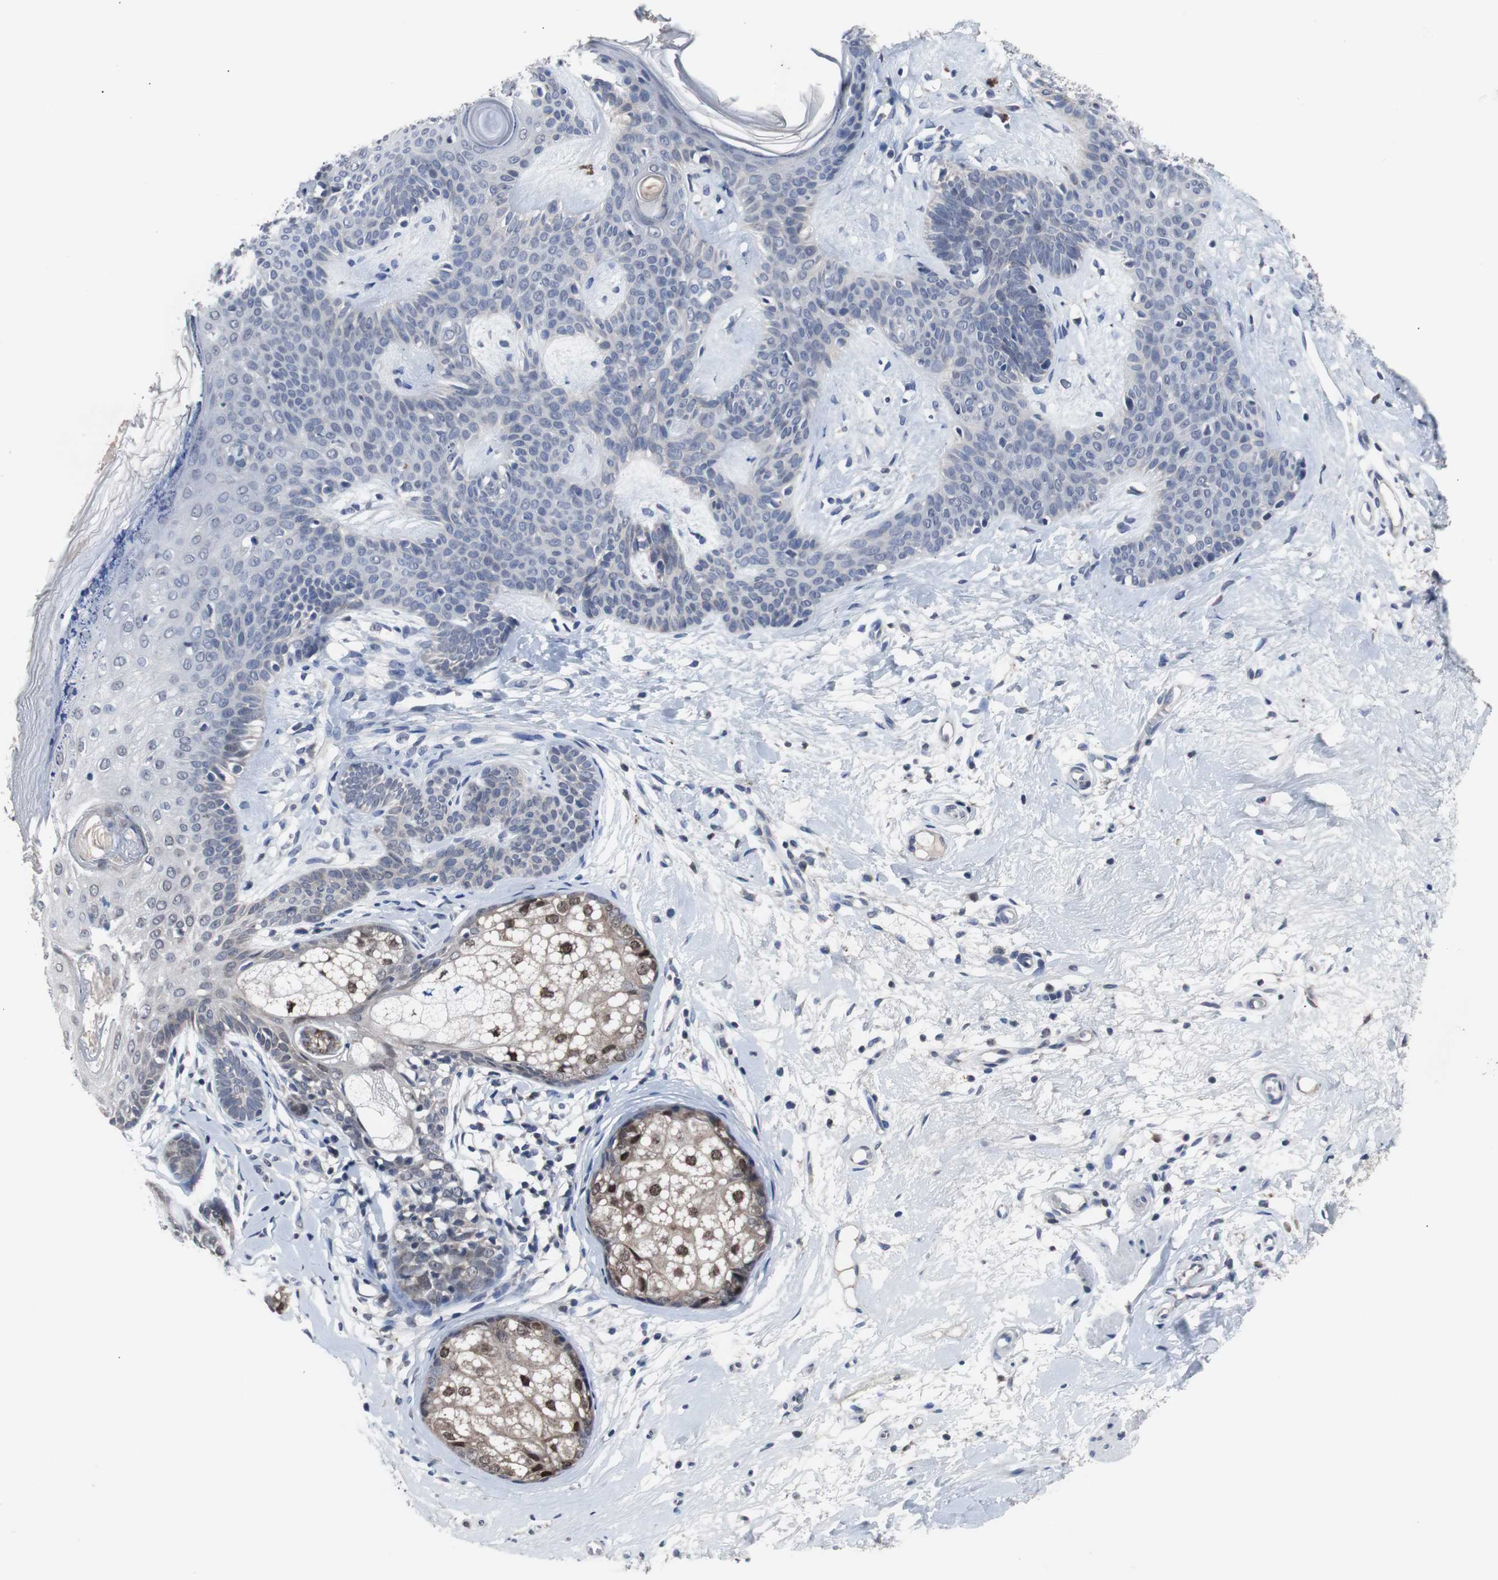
{"staining": {"intensity": "negative", "quantity": "none", "location": "none"}, "tissue": "skin cancer", "cell_type": "Tumor cells", "image_type": "cancer", "snomed": [{"axis": "morphology", "description": "Developmental malformation"}, {"axis": "morphology", "description": "Basal cell carcinoma"}, {"axis": "topography", "description": "Skin"}], "caption": "Tumor cells show no significant protein staining in skin cancer (basal cell carcinoma).", "gene": "RBM47", "patient": {"sex": "female", "age": 62}}